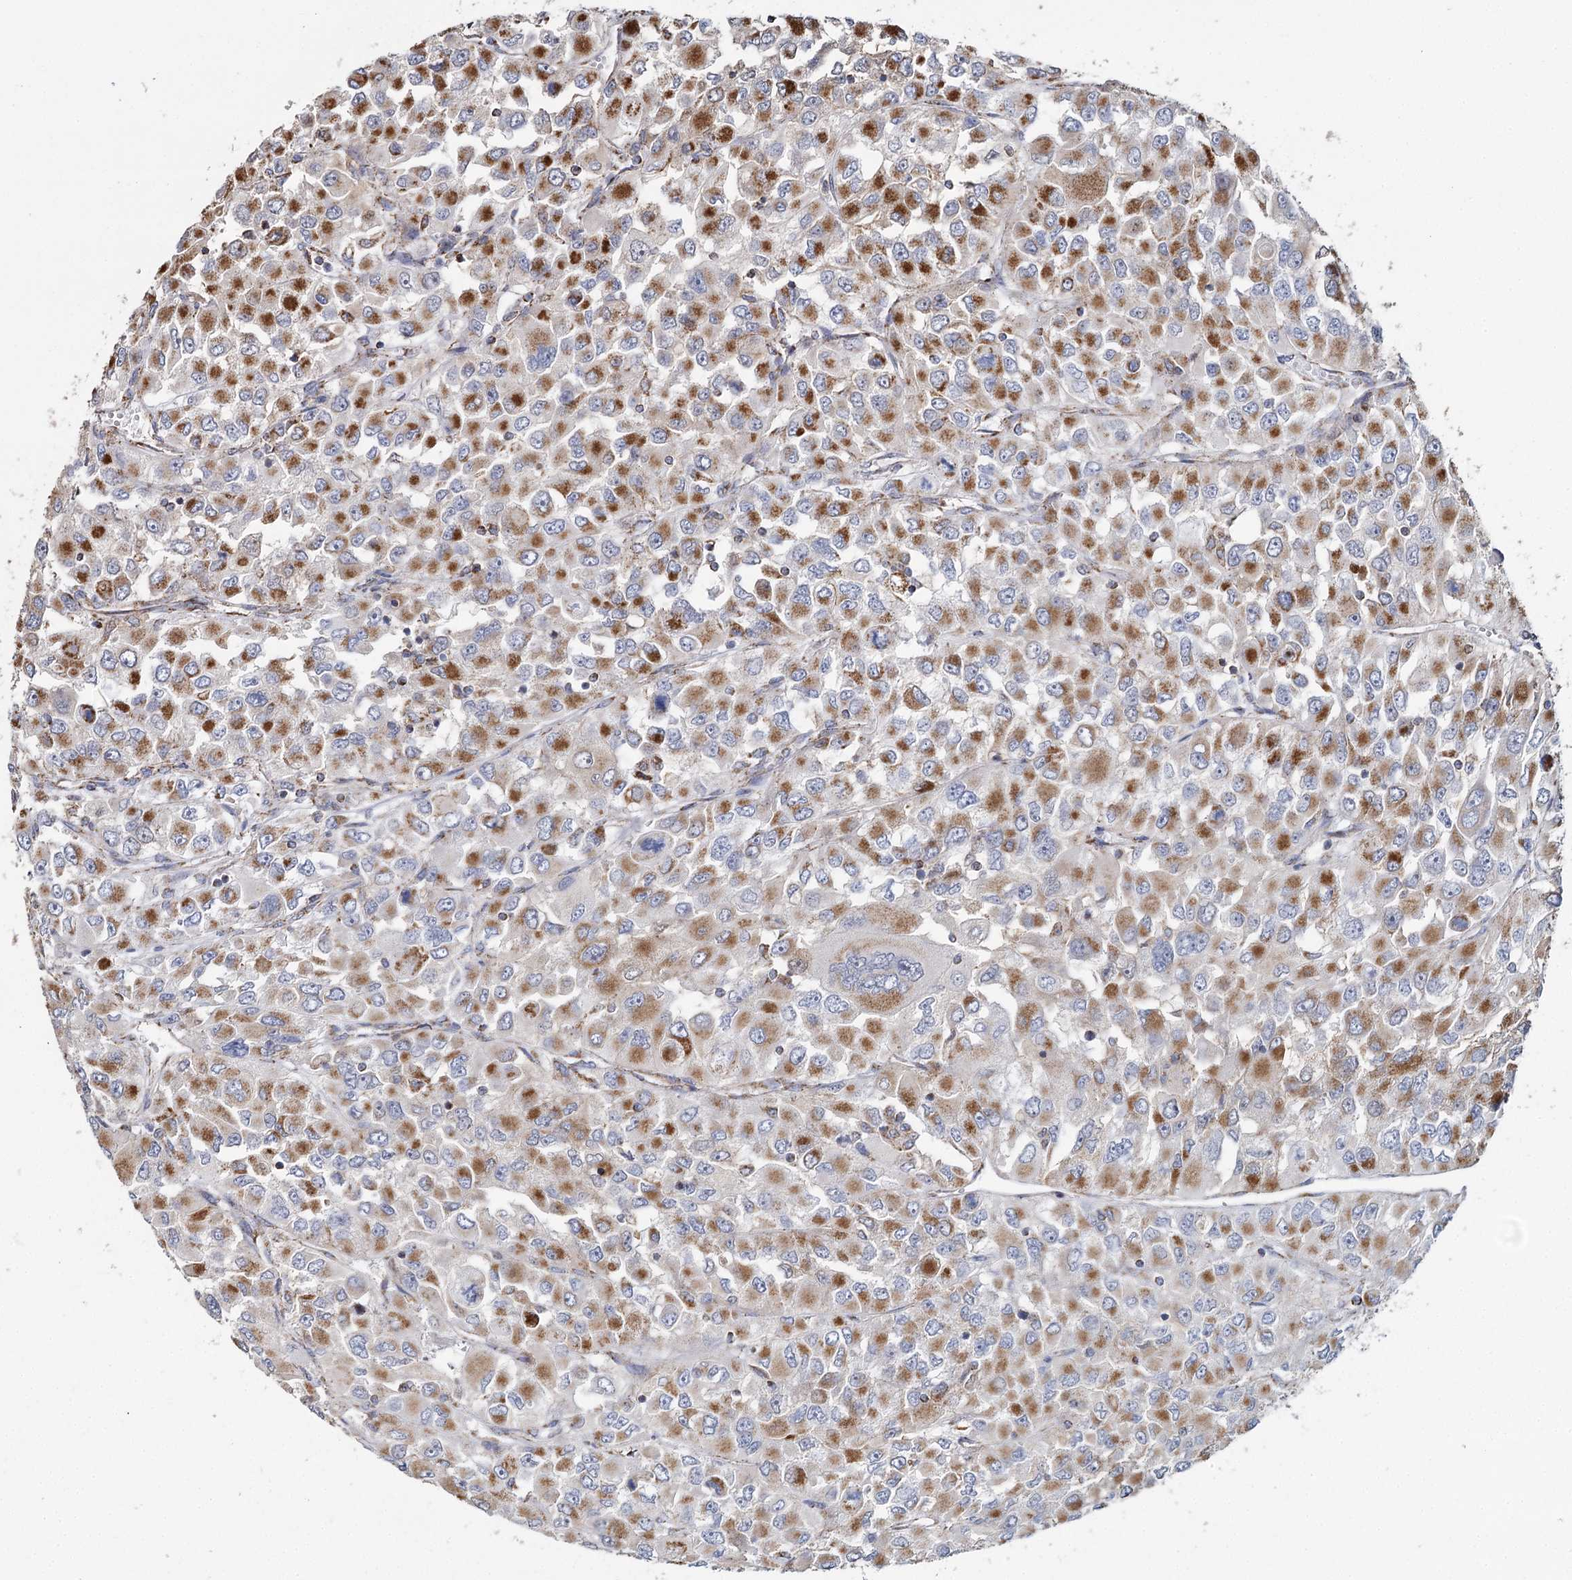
{"staining": {"intensity": "strong", "quantity": ">75%", "location": "cytoplasmic/membranous"}, "tissue": "renal cancer", "cell_type": "Tumor cells", "image_type": "cancer", "snomed": [{"axis": "morphology", "description": "Adenocarcinoma, NOS"}, {"axis": "topography", "description": "Kidney"}], "caption": "The image shows staining of adenocarcinoma (renal), revealing strong cytoplasmic/membranous protein positivity (brown color) within tumor cells.", "gene": "MRPL44", "patient": {"sex": "female", "age": 52}}